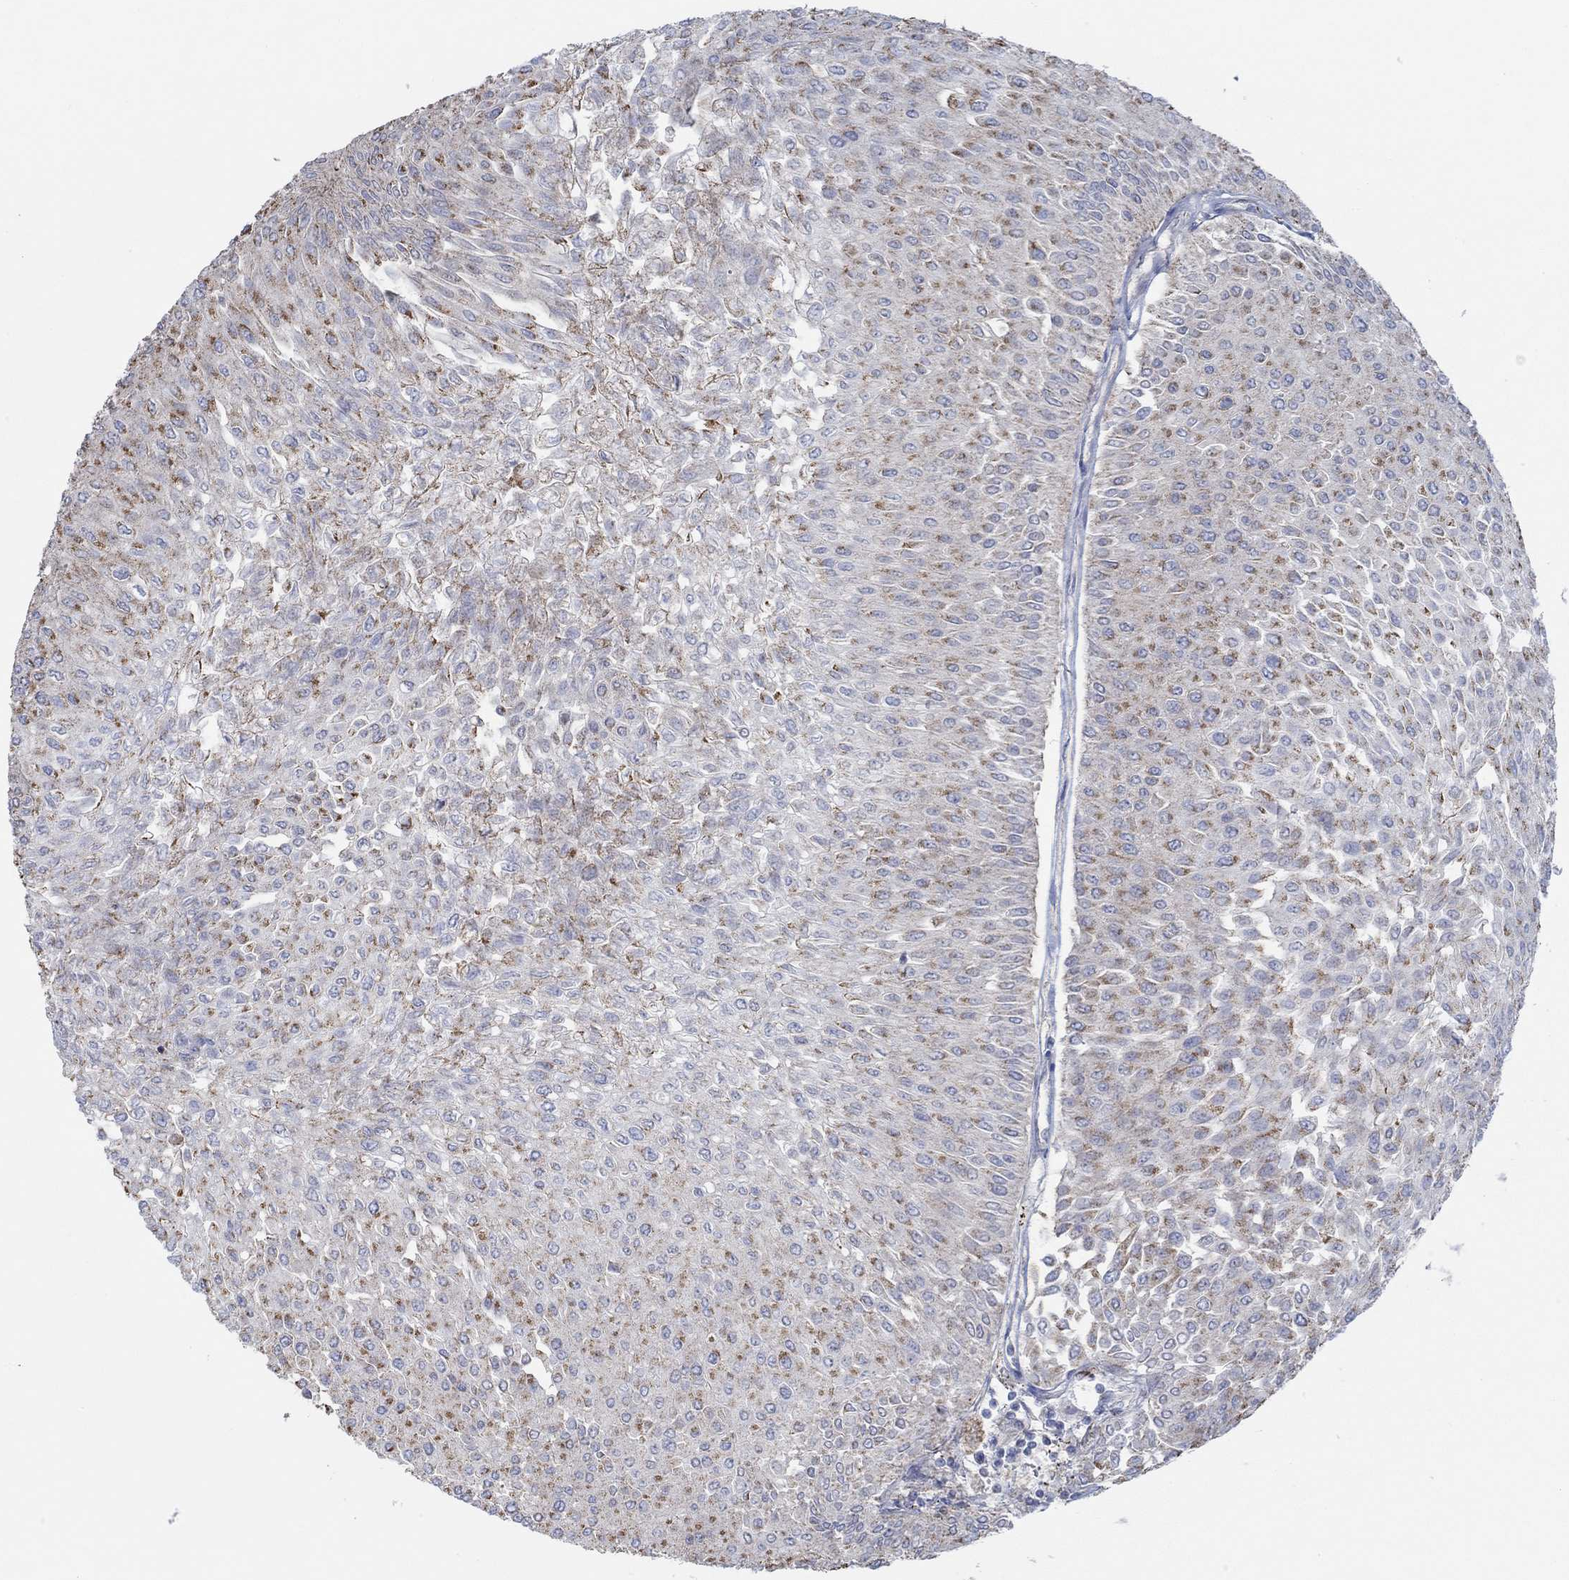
{"staining": {"intensity": "strong", "quantity": "25%-75%", "location": "cytoplasmic/membranous"}, "tissue": "urothelial cancer", "cell_type": "Tumor cells", "image_type": "cancer", "snomed": [{"axis": "morphology", "description": "Urothelial carcinoma, Low grade"}, {"axis": "topography", "description": "Urinary bladder"}], "caption": "IHC photomicrograph of human urothelial cancer stained for a protein (brown), which displays high levels of strong cytoplasmic/membranous positivity in about 25%-75% of tumor cells.", "gene": "GLOD5", "patient": {"sex": "male", "age": 67}}